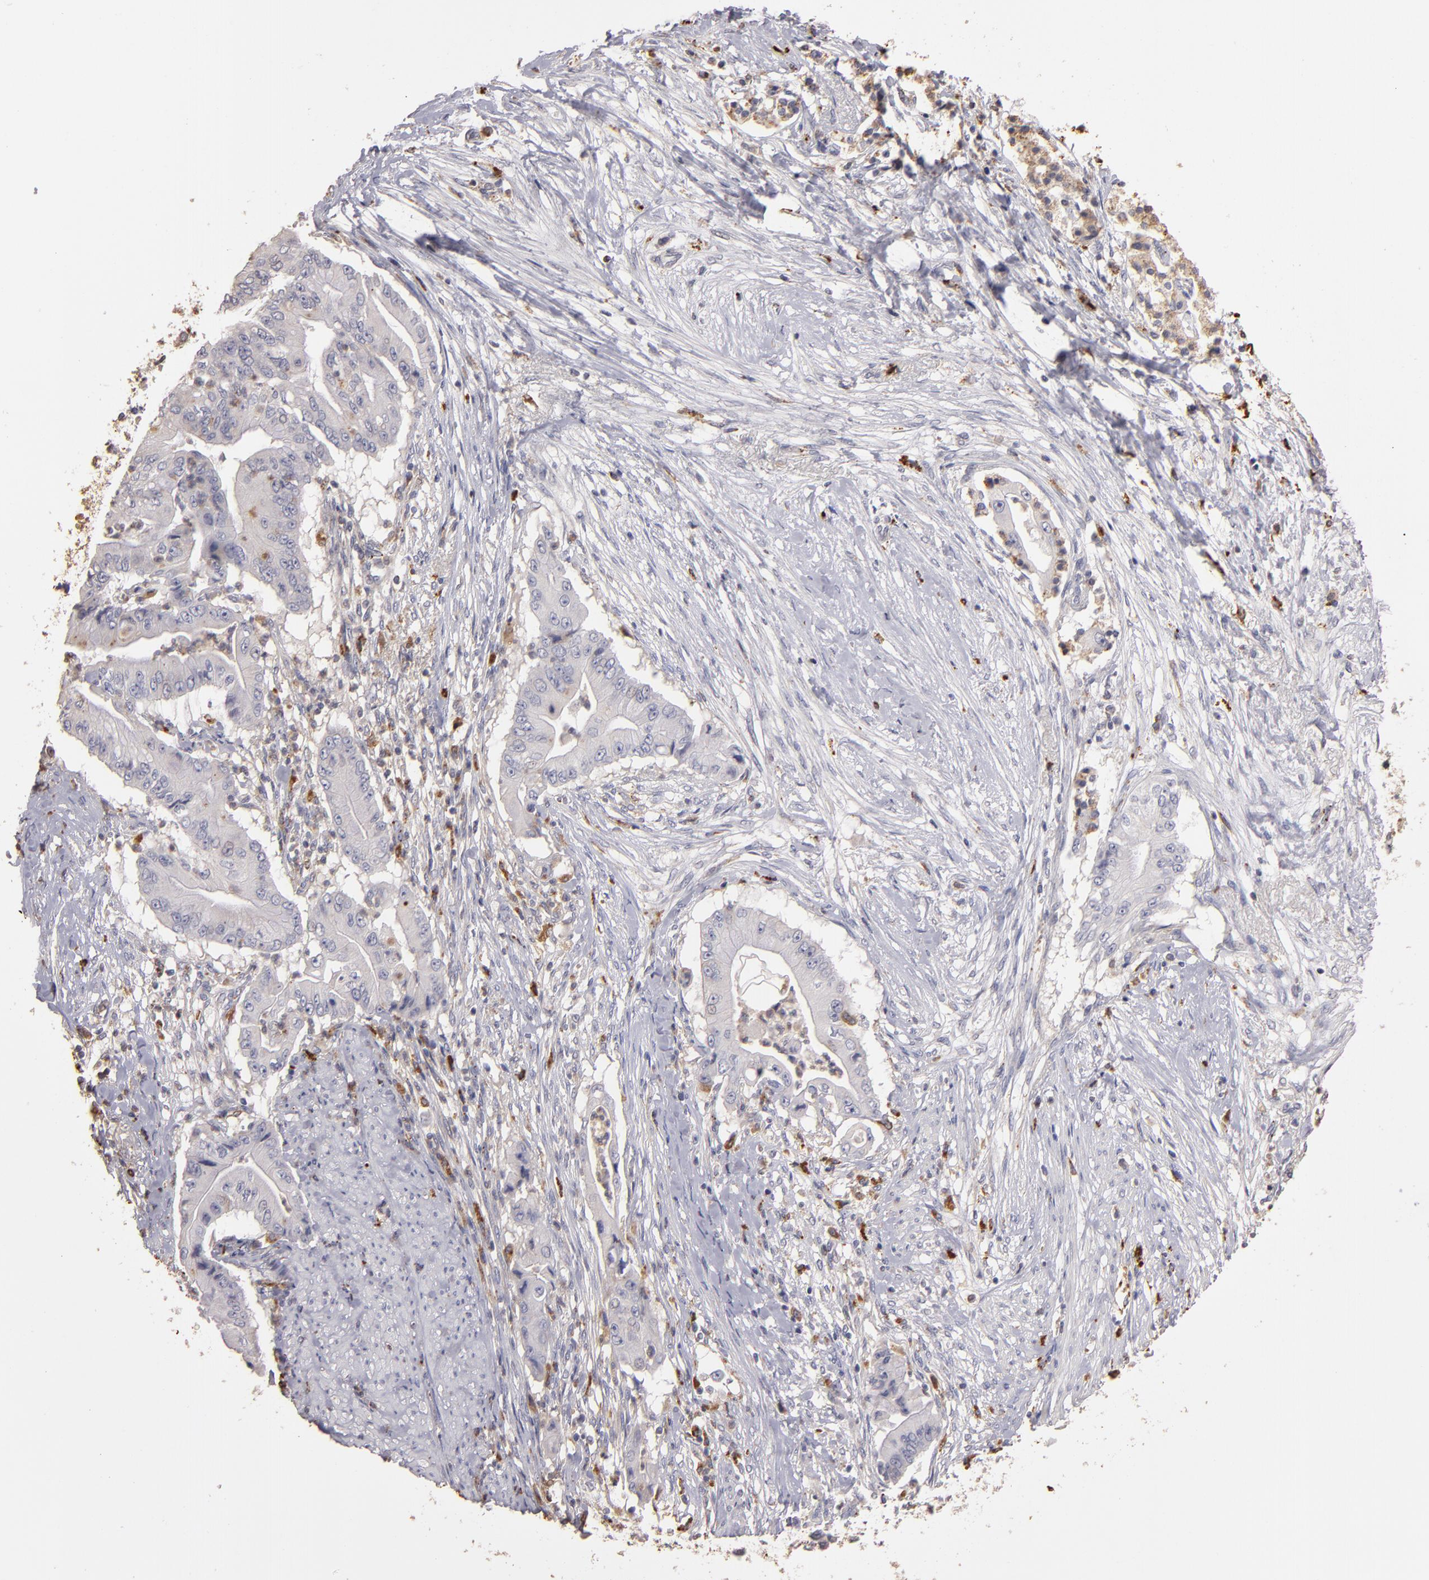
{"staining": {"intensity": "negative", "quantity": "none", "location": "none"}, "tissue": "pancreatic cancer", "cell_type": "Tumor cells", "image_type": "cancer", "snomed": [{"axis": "morphology", "description": "Adenocarcinoma, NOS"}, {"axis": "topography", "description": "Pancreas"}], "caption": "An IHC photomicrograph of pancreatic adenocarcinoma is shown. There is no staining in tumor cells of pancreatic adenocarcinoma.", "gene": "TRAF1", "patient": {"sex": "male", "age": 62}}